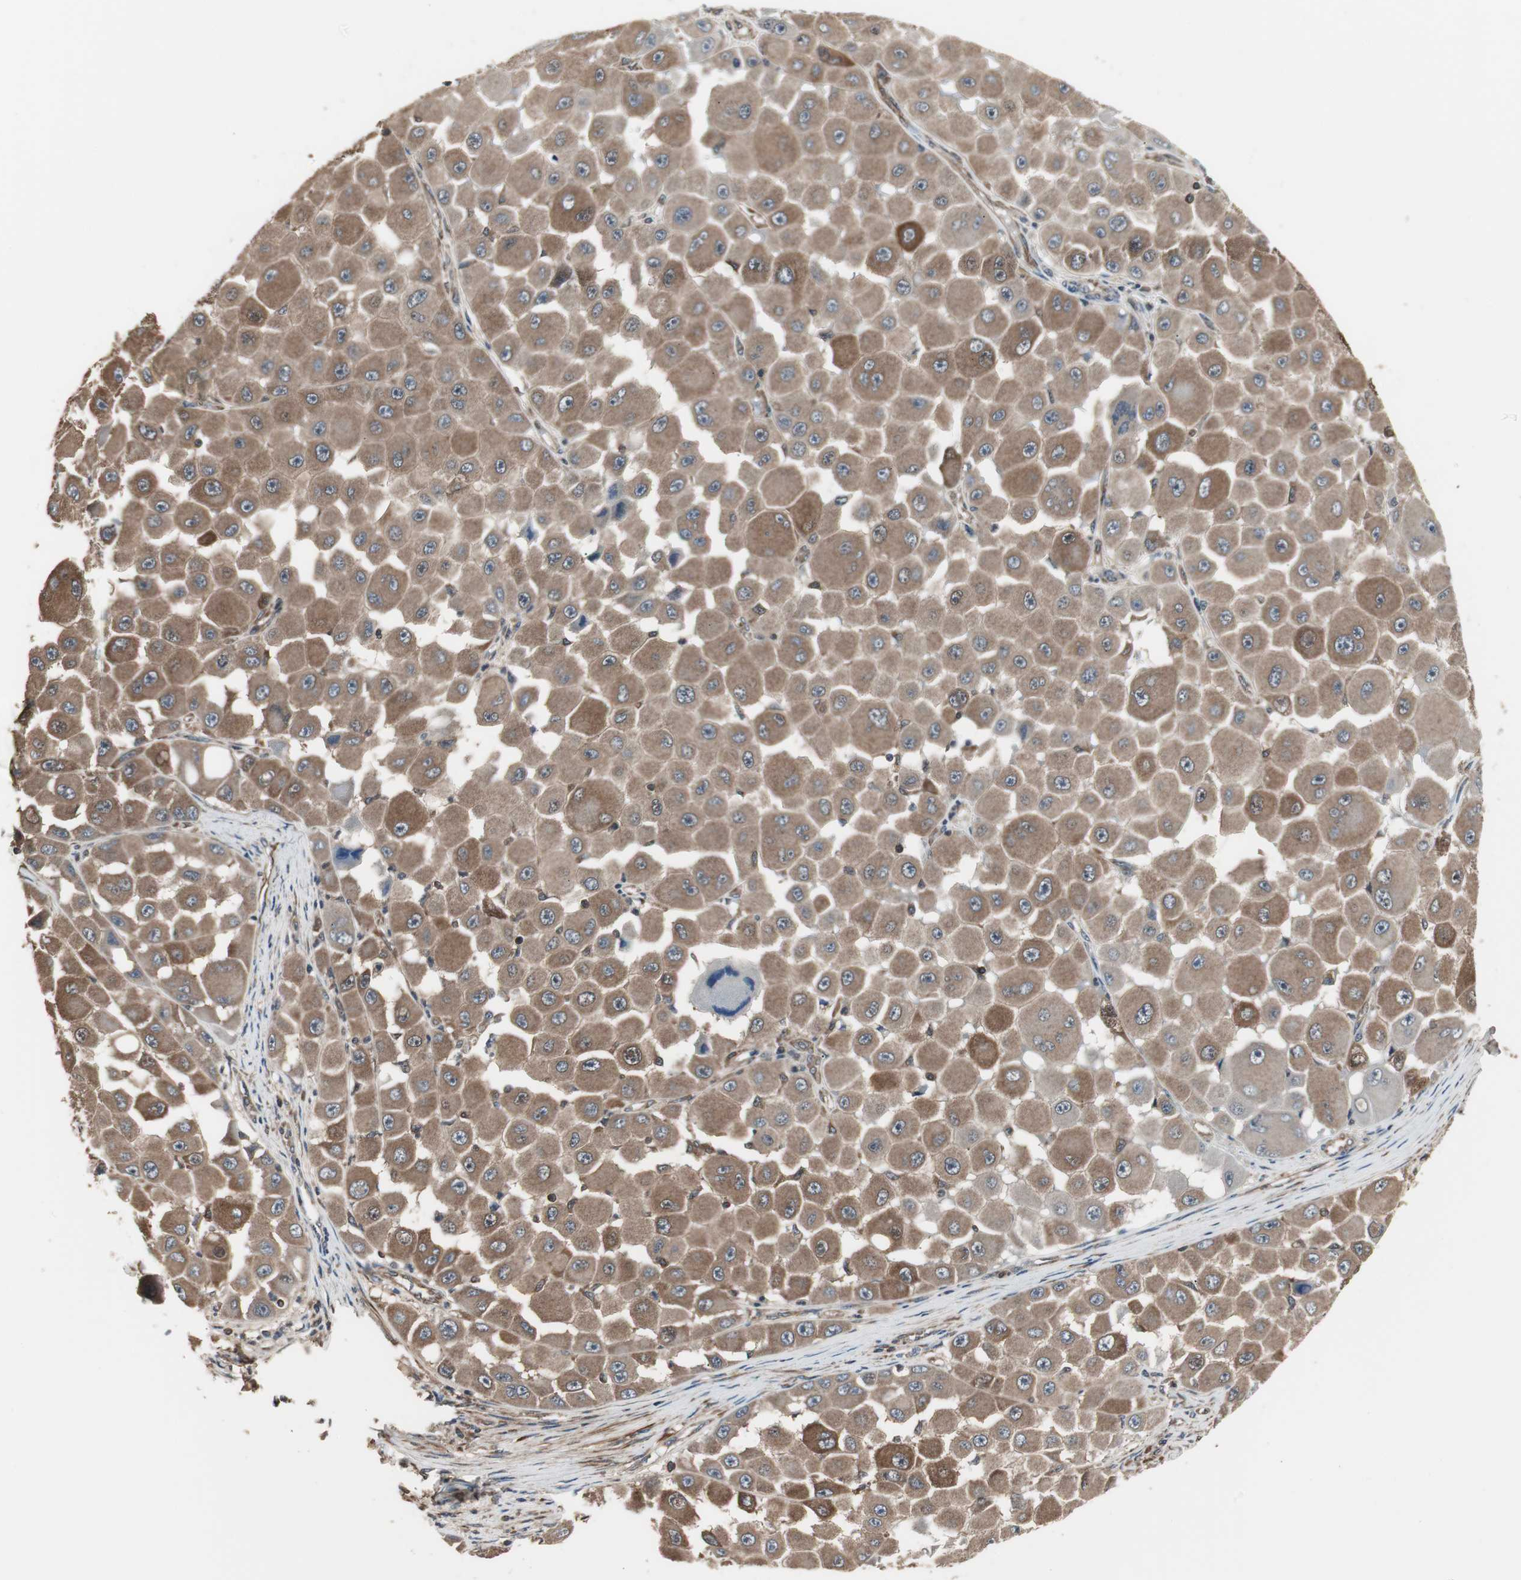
{"staining": {"intensity": "moderate", "quantity": ">75%", "location": "cytoplasmic/membranous"}, "tissue": "melanoma", "cell_type": "Tumor cells", "image_type": "cancer", "snomed": [{"axis": "morphology", "description": "Malignant melanoma, NOS"}, {"axis": "topography", "description": "Skin"}], "caption": "High-magnification brightfield microscopy of melanoma stained with DAB (3,3'-diaminobenzidine) (brown) and counterstained with hematoxylin (blue). tumor cells exhibit moderate cytoplasmic/membranous positivity is appreciated in approximately>75% of cells. (brown staining indicates protein expression, while blue staining denotes nuclei).", "gene": "CAPNS1", "patient": {"sex": "female", "age": 81}}